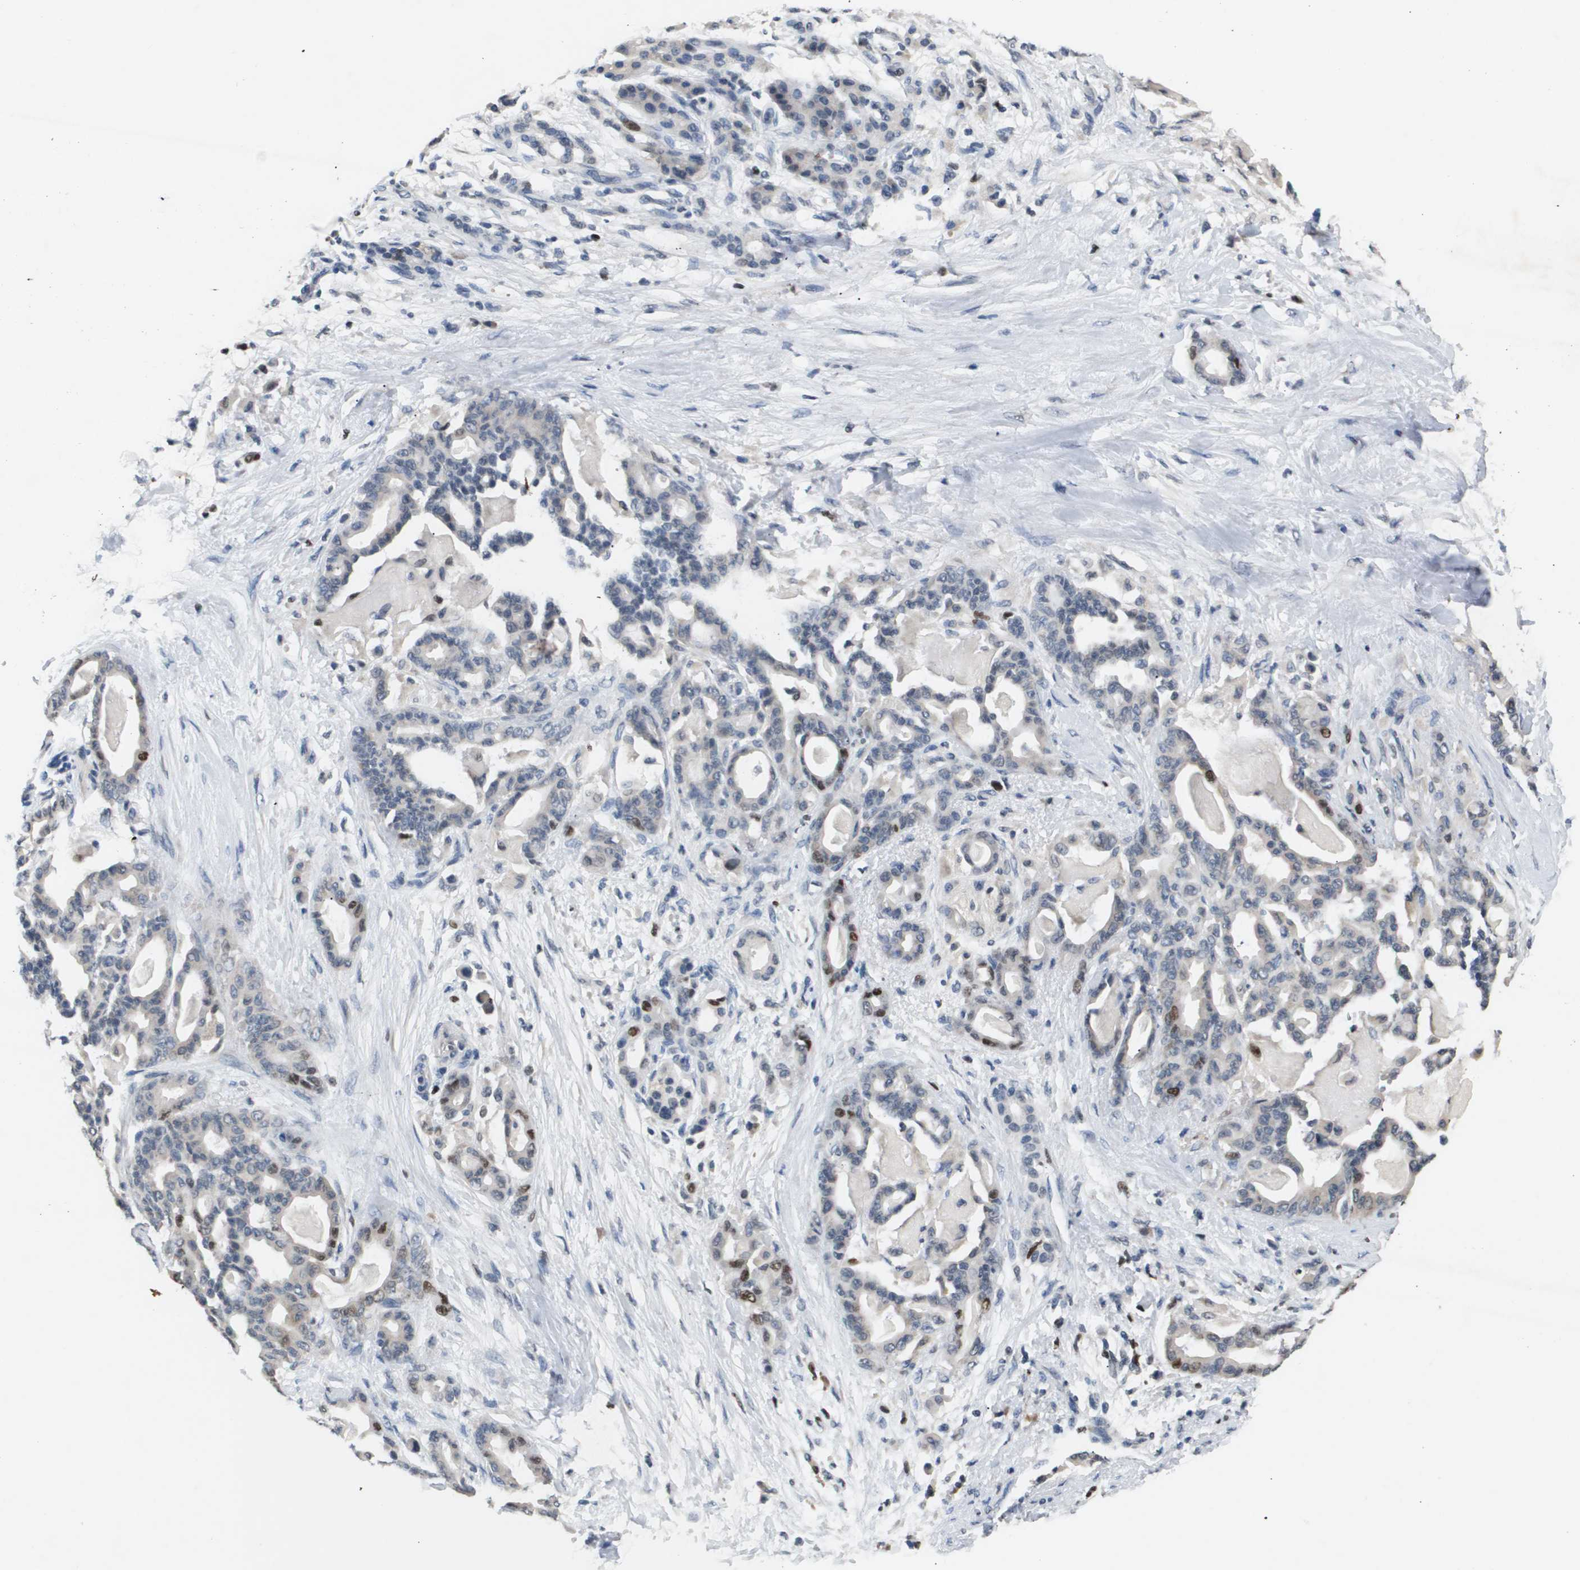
{"staining": {"intensity": "moderate", "quantity": "<25%", "location": "nuclear"}, "tissue": "pancreatic cancer", "cell_type": "Tumor cells", "image_type": "cancer", "snomed": [{"axis": "morphology", "description": "Adenocarcinoma, NOS"}, {"axis": "topography", "description": "Pancreas"}], "caption": "A low amount of moderate nuclear staining is identified in about <25% of tumor cells in adenocarcinoma (pancreatic) tissue.", "gene": "ANAPC2", "patient": {"sex": "male", "age": 63}}